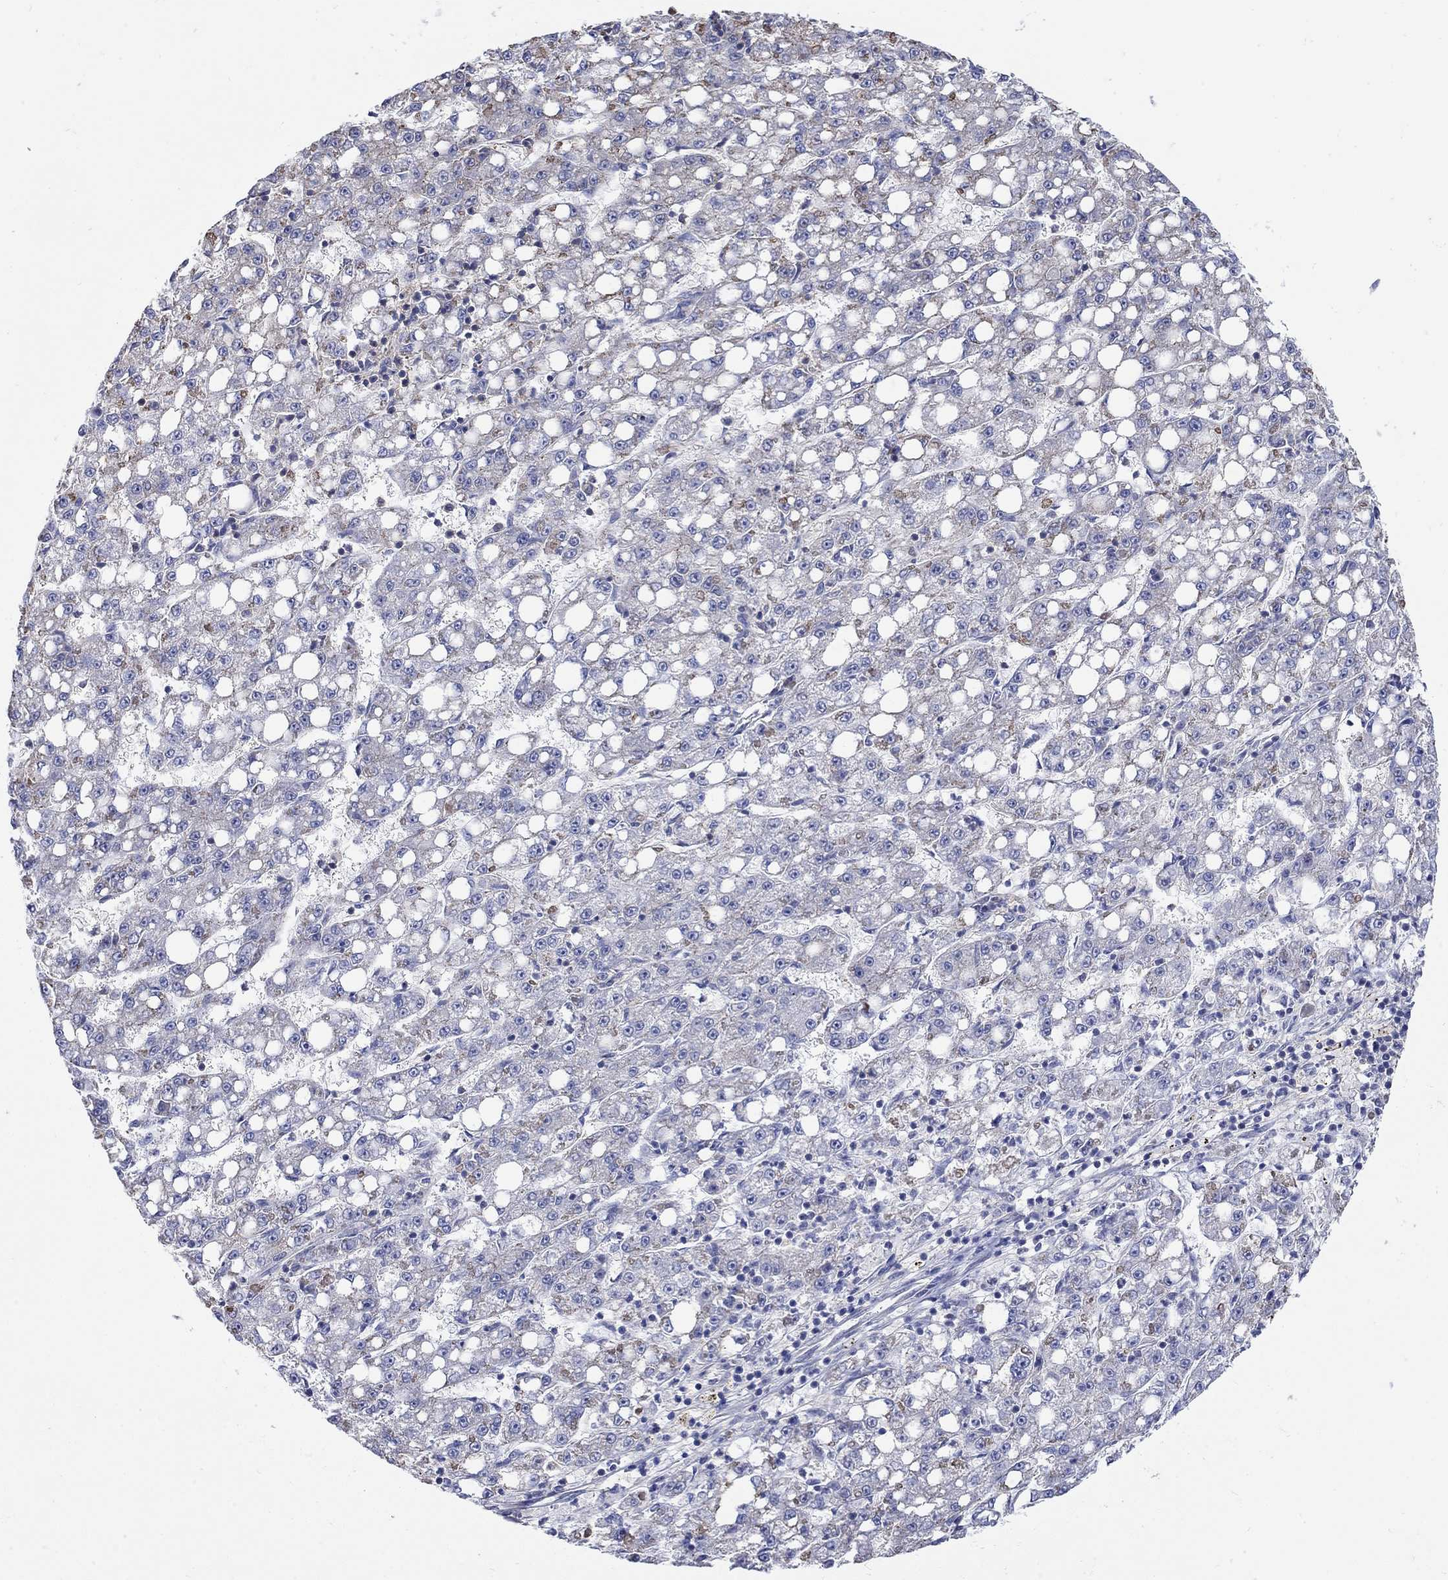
{"staining": {"intensity": "negative", "quantity": "none", "location": "none"}, "tissue": "liver cancer", "cell_type": "Tumor cells", "image_type": "cancer", "snomed": [{"axis": "morphology", "description": "Carcinoma, Hepatocellular, NOS"}, {"axis": "topography", "description": "Liver"}], "caption": "The photomicrograph exhibits no significant positivity in tumor cells of hepatocellular carcinoma (liver). Nuclei are stained in blue.", "gene": "TEKT3", "patient": {"sex": "female", "age": 65}}